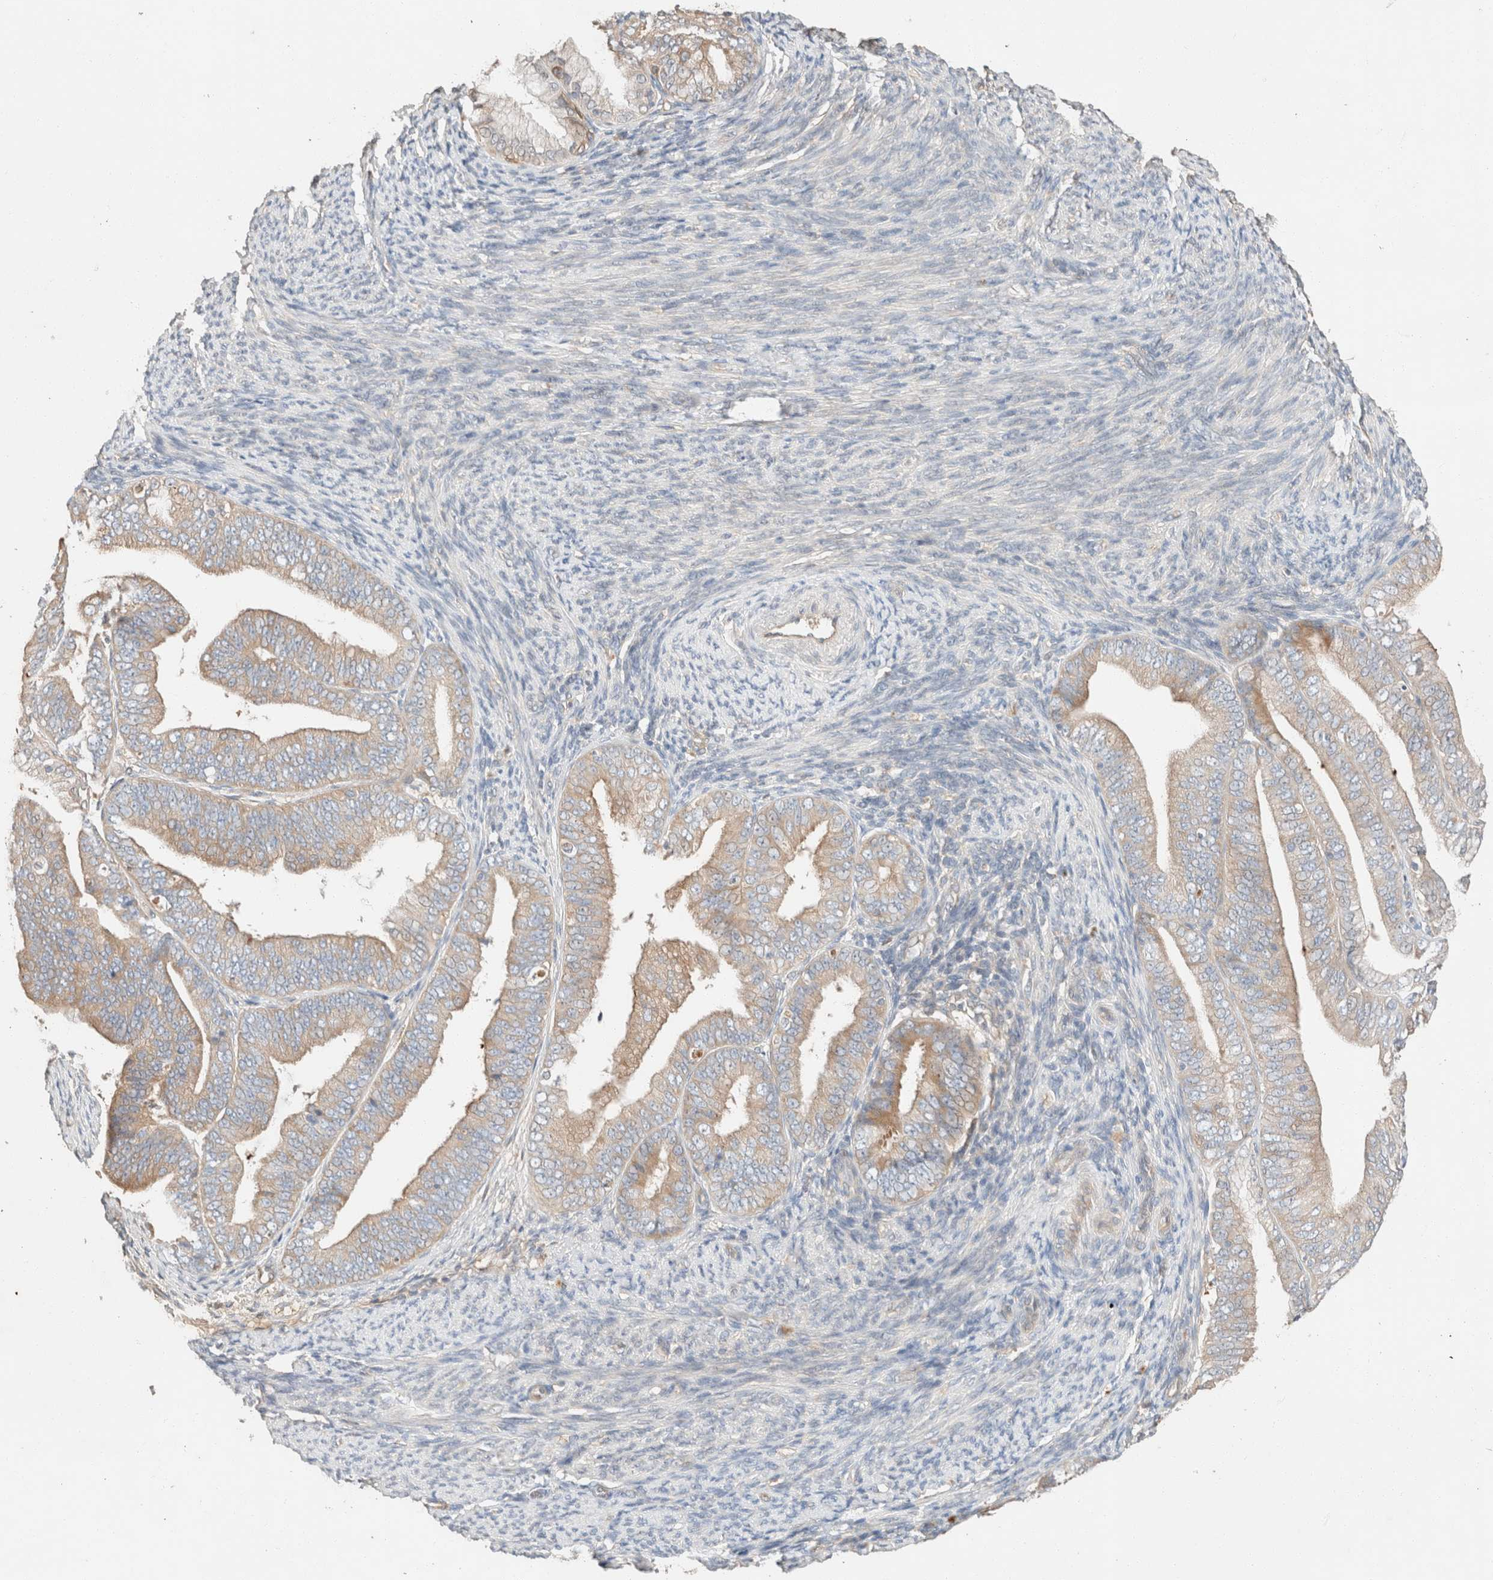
{"staining": {"intensity": "moderate", "quantity": ">75%", "location": "cytoplasmic/membranous"}, "tissue": "endometrial cancer", "cell_type": "Tumor cells", "image_type": "cancer", "snomed": [{"axis": "morphology", "description": "Adenocarcinoma, NOS"}, {"axis": "topography", "description": "Endometrium"}], "caption": "The micrograph demonstrates staining of endometrial cancer (adenocarcinoma), revealing moderate cytoplasmic/membranous protein expression (brown color) within tumor cells. (IHC, brightfield microscopy, high magnification).", "gene": "TUBD1", "patient": {"sex": "female", "age": 63}}